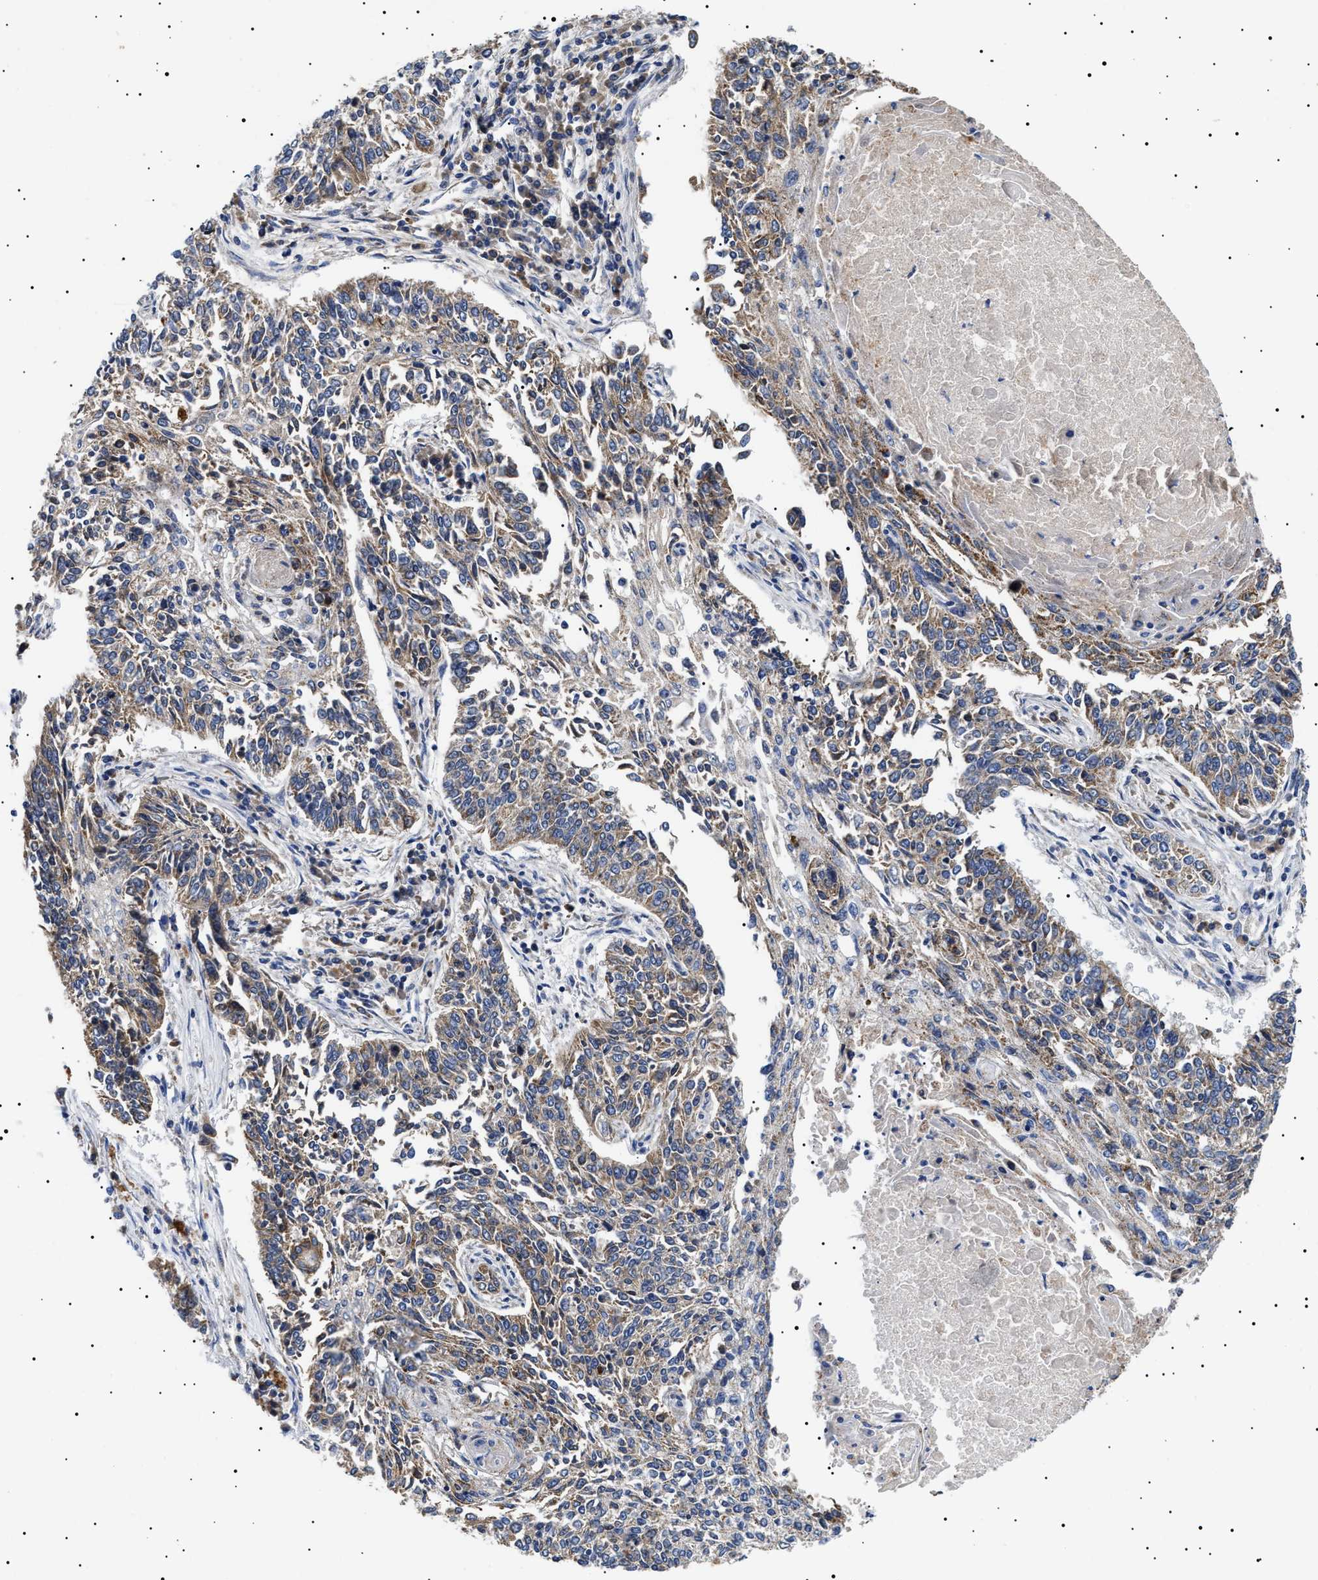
{"staining": {"intensity": "moderate", "quantity": ">75%", "location": "cytoplasmic/membranous"}, "tissue": "lung cancer", "cell_type": "Tumor cells", "image_type": "cancer", "snomed": [{"axis": "morphology", "description": "Normal tissue, NOS"}, {"axis": "morphology", "description": "Squamous cell carcinoma, NOS"}, {"axis": "topography", "description": "Cartilage tissue"}, {"axis": "topography", "description": "Bronchus"}, {"axis": "topography", "description": "Lung"}], "caption": "DAB immunohistochemical staining of lung cancer reveals moderate cytoplasmic/membranous protein staining in about >75% of tumor cells. The protein is shown in brown color, while the nuclei are stained blue.", "gene": "CHRDL2", "patient": {"sex": "female", "age": 49}}